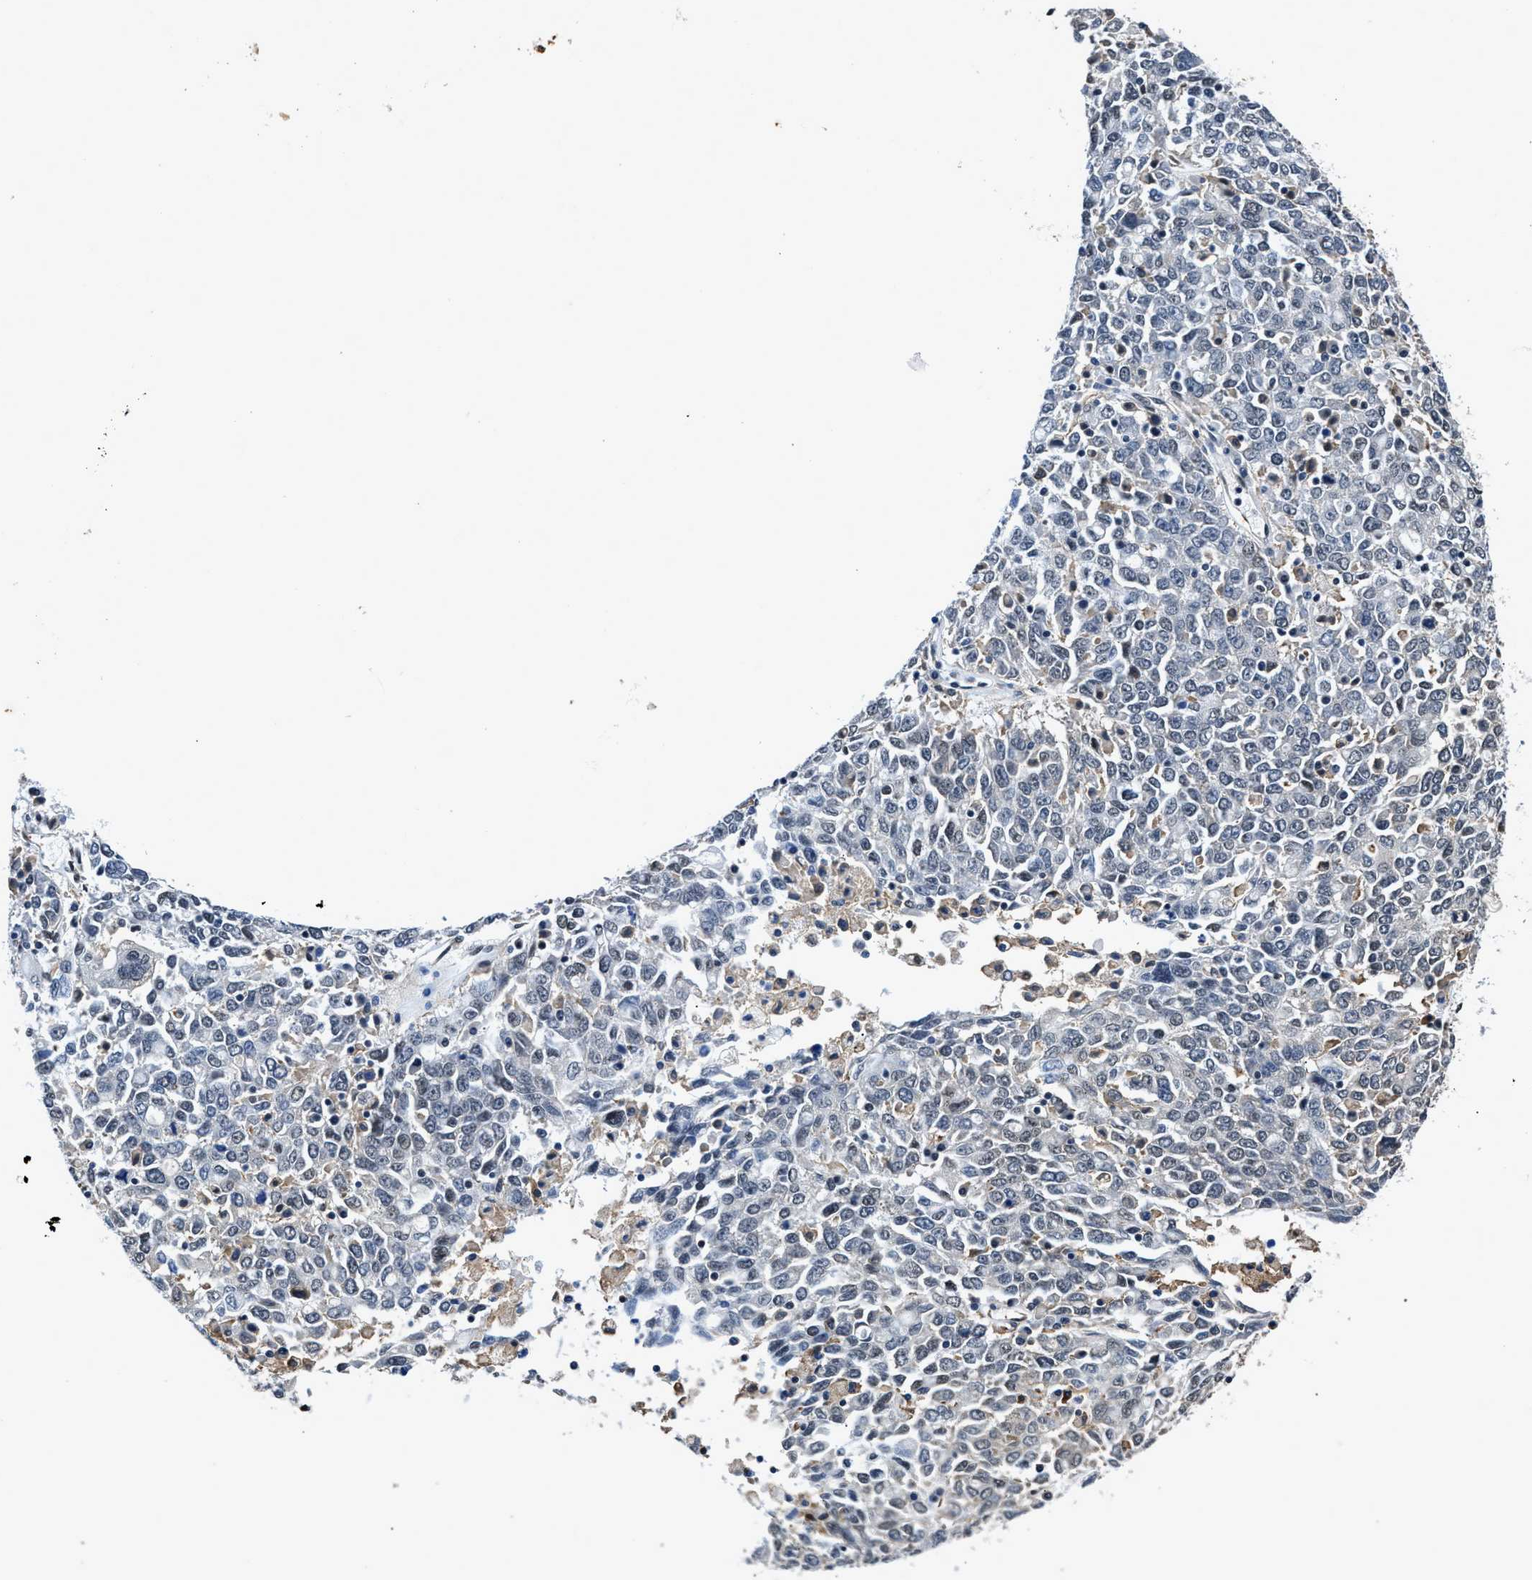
{"staining": {"intensity": "negative", "quantity": "none", "location": "none"}, "tissue": "ovarian cancer", "cell_type": "Tumor cells", "image_type": "cancer", "snomed": [{"axis": "morphology", "description": "Carcinoma, endometroid"}, {"axis": "topography", "description": "Ovary"}], "caption": "Tumor cells show no significant protein expression in ovarian cancer (endometroid carcinoma).", "gene": "HNRNPH2", "patient": {"sex": "female", "age": 62}}